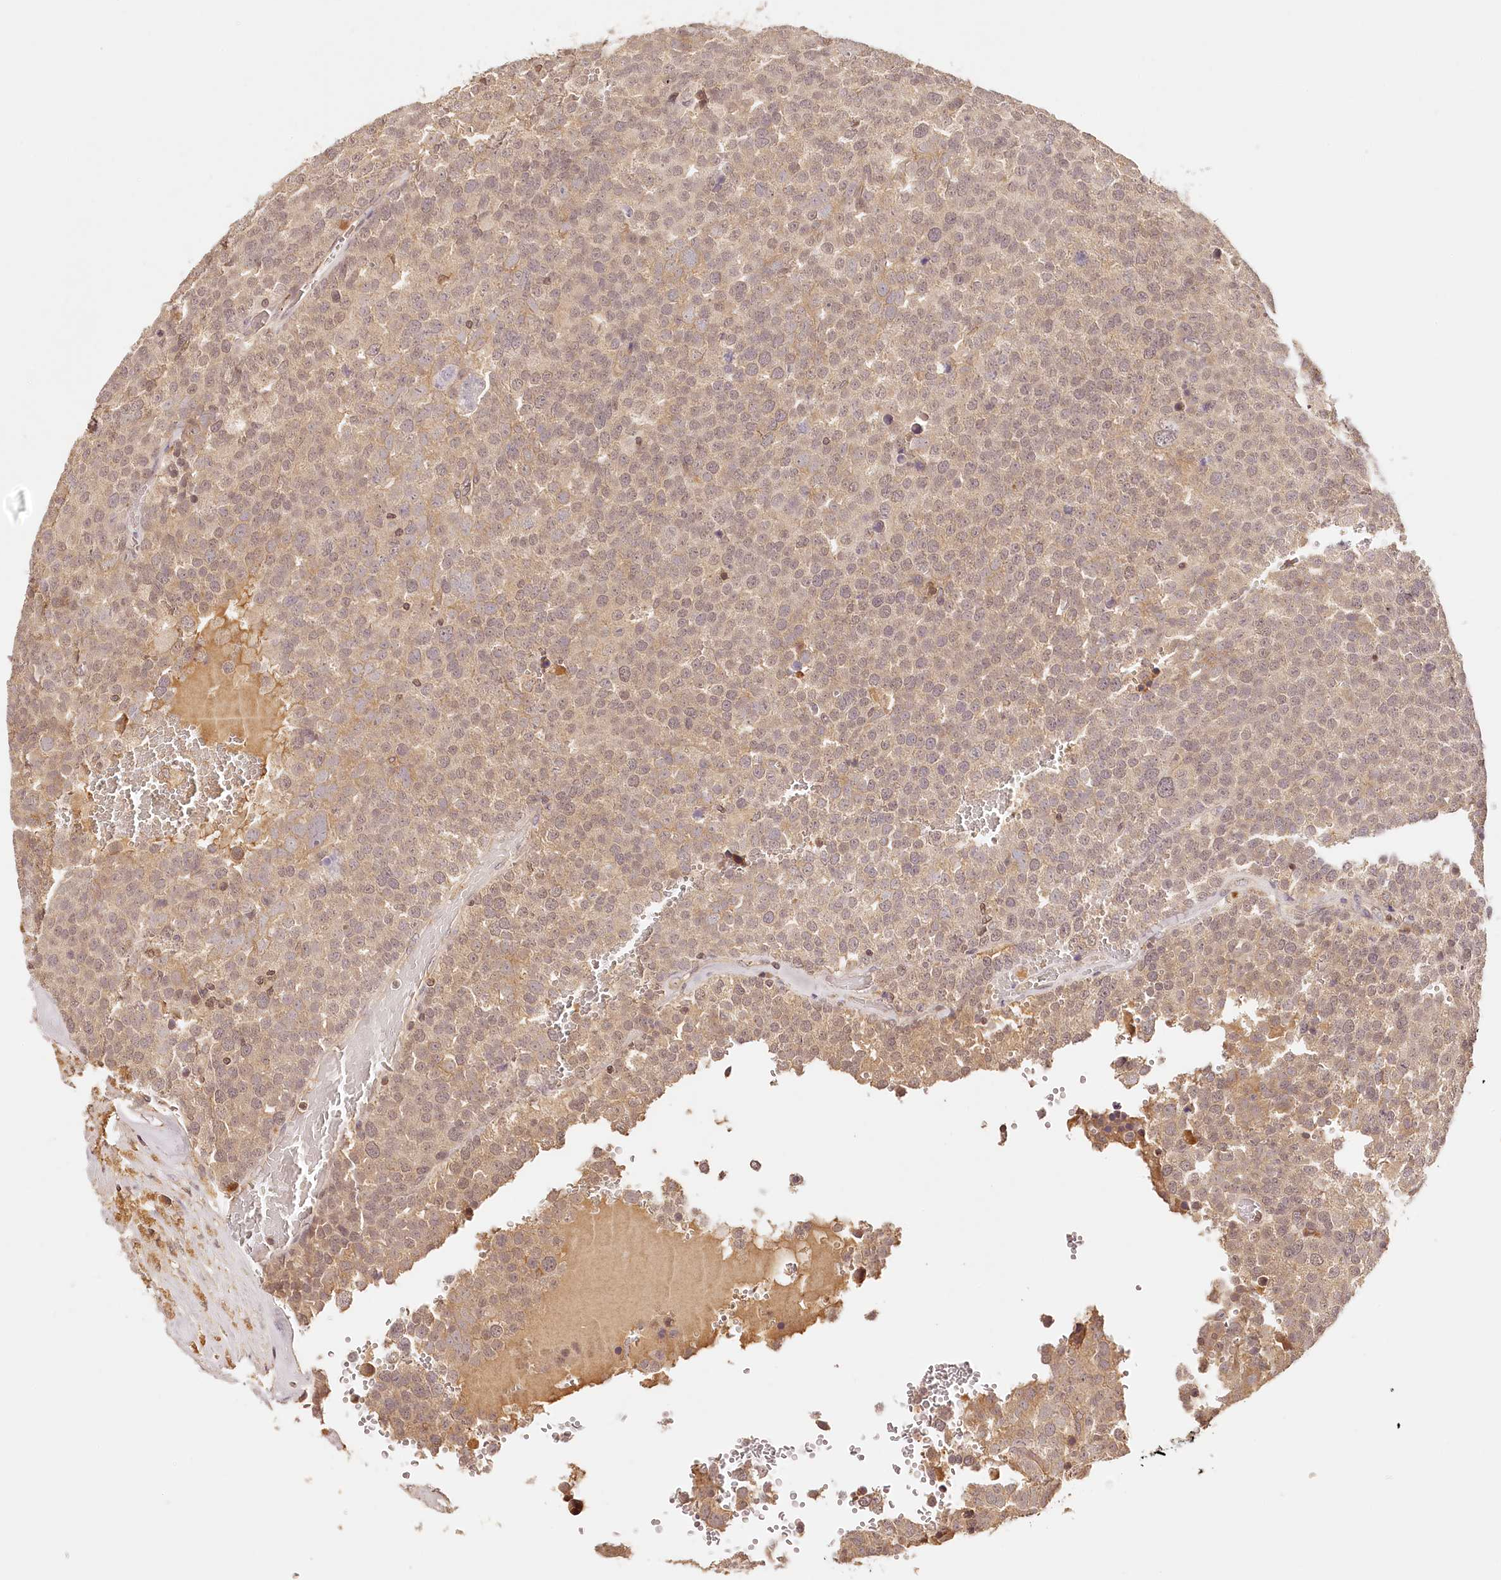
{"staining": {"intensity": "weak", "quantity": ">75%", "location": "cytoplasmic/membranous"}, "tissue": "testis cancer", "cell_type": "Tumor cells", "image_type": "cancer", "snomed": [{"axis": "morphology", "description": "Seminoma, NOS"}, {"axis": "topography", "description": "Testis"}], "caption": "DAB (3,3'-diaminobenzidine) immunohistochemical staining of human seminoma (testis) reveals weak cytoplasmic/membranous protein positivity in about >75% of tumor cells. (DAB (3,3'-diaminobenzidine) = brown stain, brightfield microscopy at high magnification).", "gene": "SYNGR1", "patient": {"sex": "male", "age": 71}}